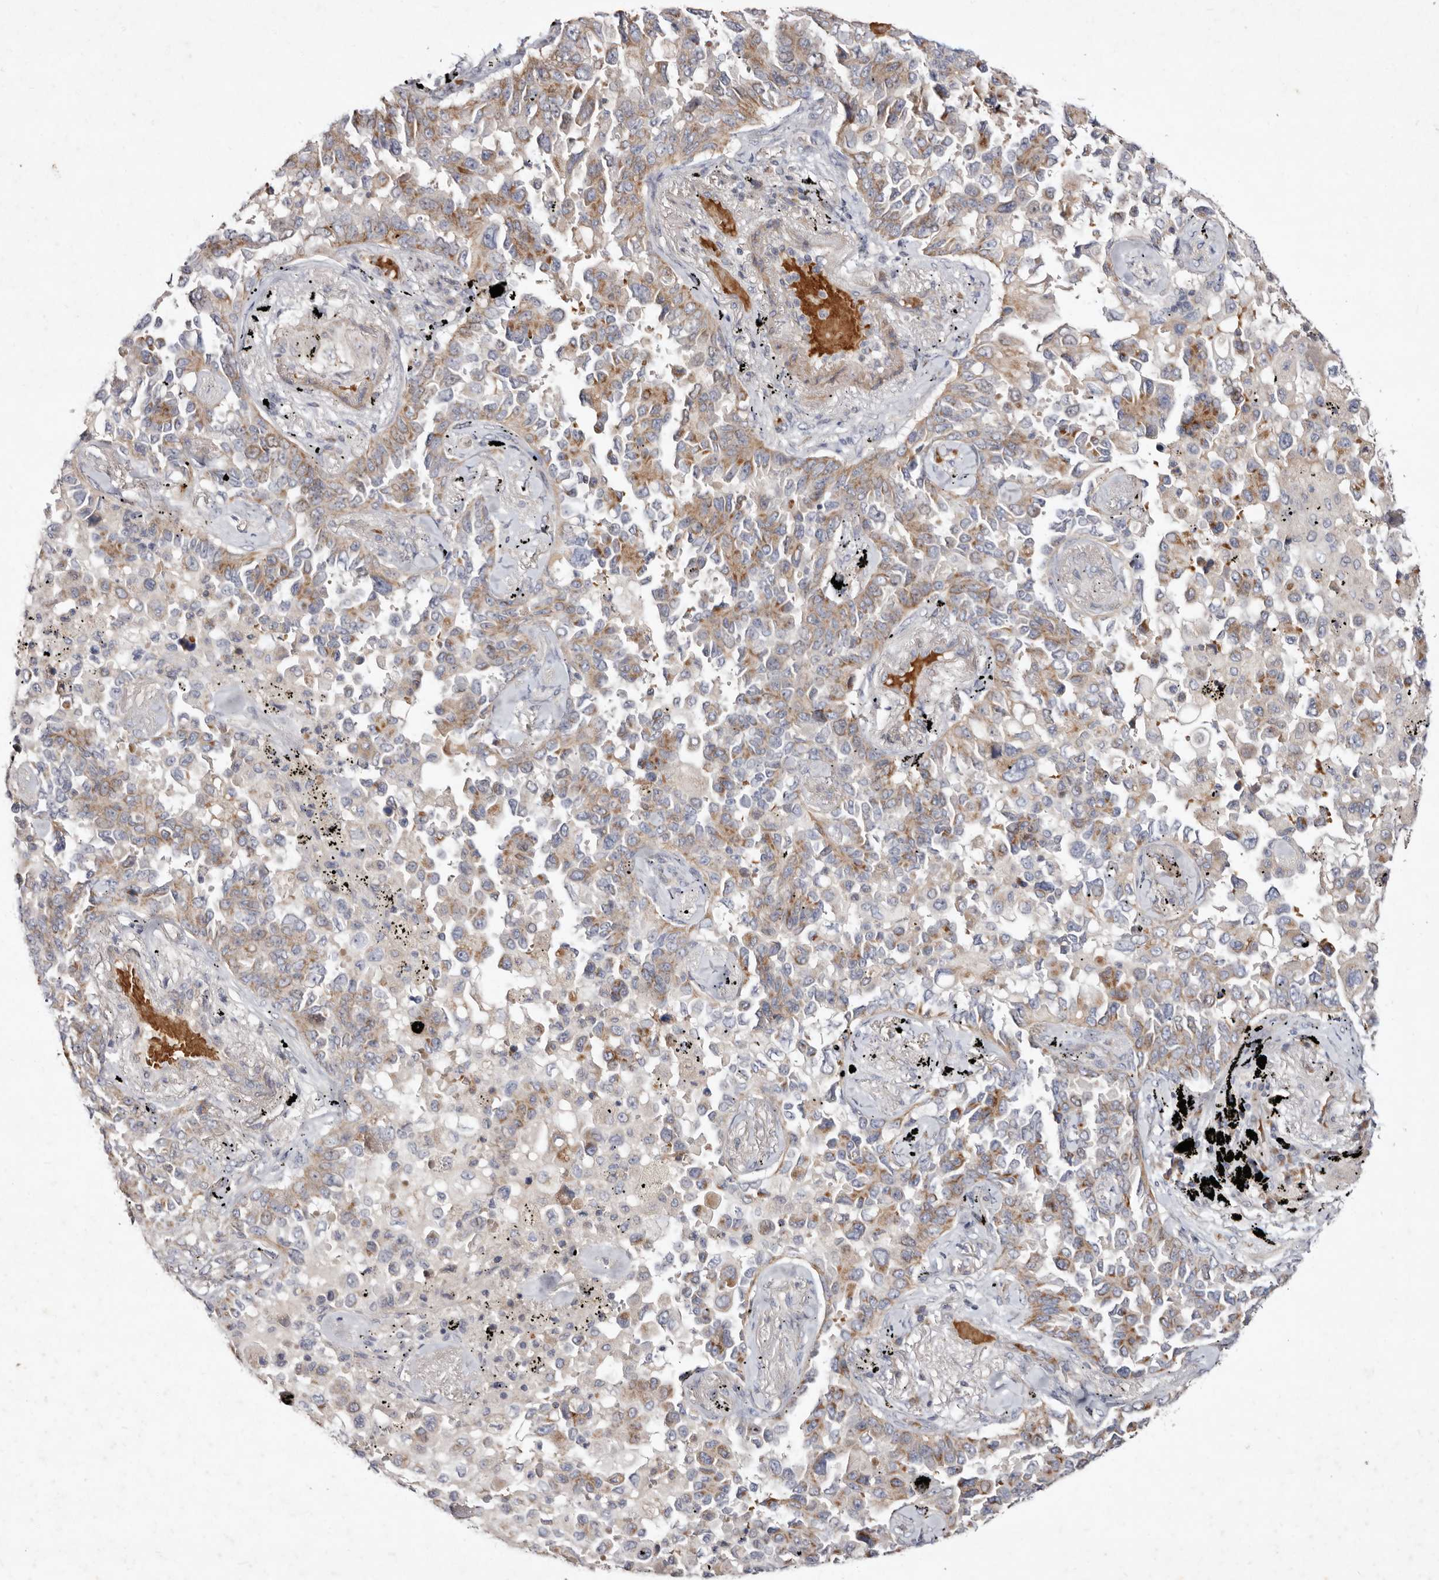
{"staining": {"intensity": "weak", "quantity": ">75%", "location": "cytoplasmic/membranous"}, "tissue": "lung cancer", "cell_type": "Tumor cells", "image_type": "cancer", "snomed": [{"axis": "morphology", "description": "Adenocarcinoma, NOS"}, {"axis": "topography", "description": "Lung"}], "caption": "Protein expression analysis of lung adenocarcinoma demonstrates weak cytoplasmic/membranous positivity in about >75% of tumor cells.", "gene": "SLC25A20", "patient": {"sex": "female", "age": 67}}